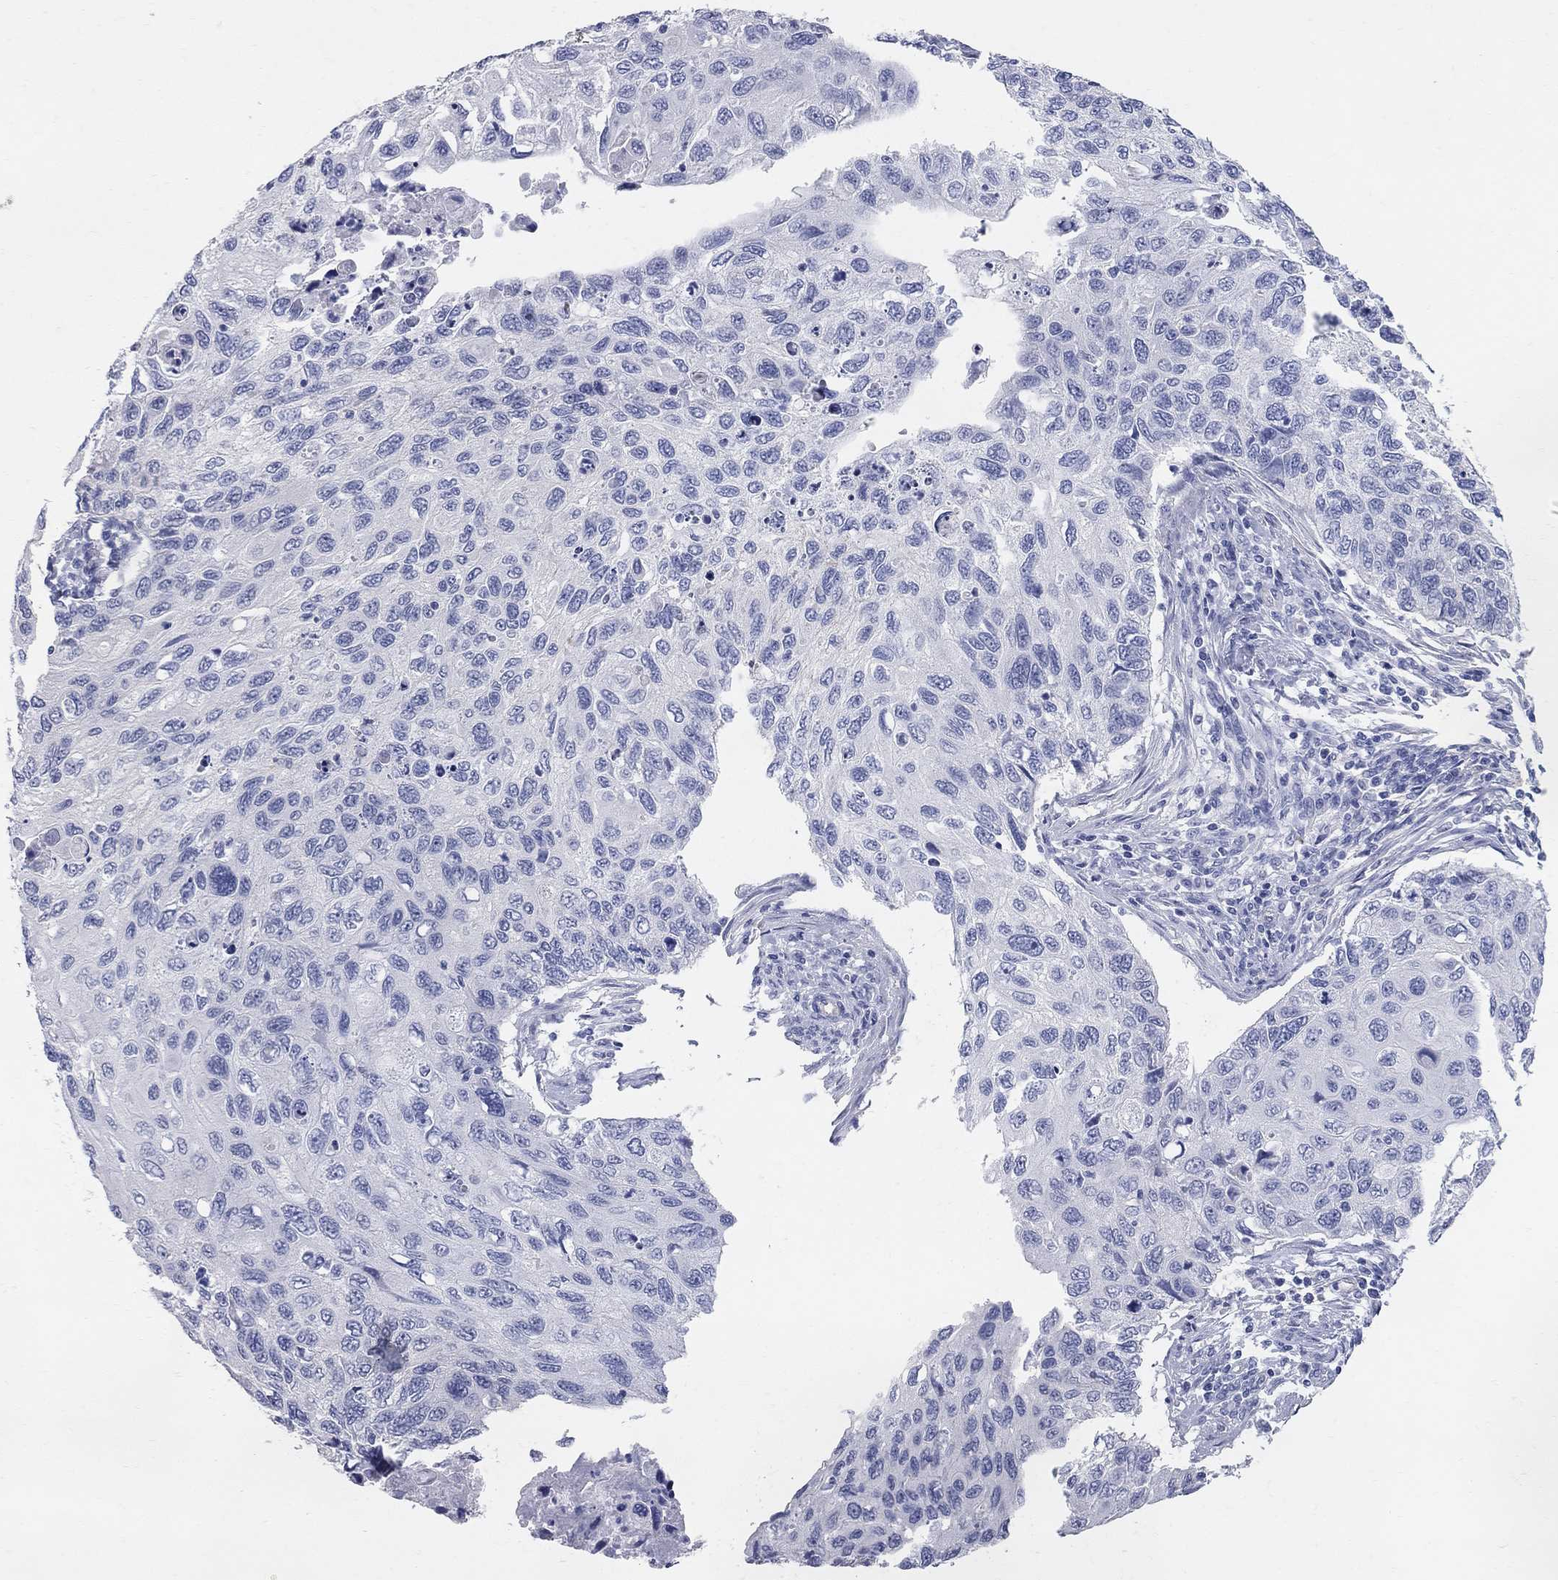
{"staining": {"intensity": "negative", "quantity": "none", "location": "none"}, "tissue": "cervical cancer", "cell_type": "Tumor cells", "image_type": "cancer", "snomed": [{"axis": "morphology", "description": "Squamous cell carcinoma, NOS"}, {"axis": "topography", "description": "Cervix"}], "caption": "A high-resolution image shows immunohistochemistry staining of cervical cancer, which demonstrates no significant positivity in tumor cells.", "gene": "AOX1", "patient": {"sex": "female", "age": 70}}